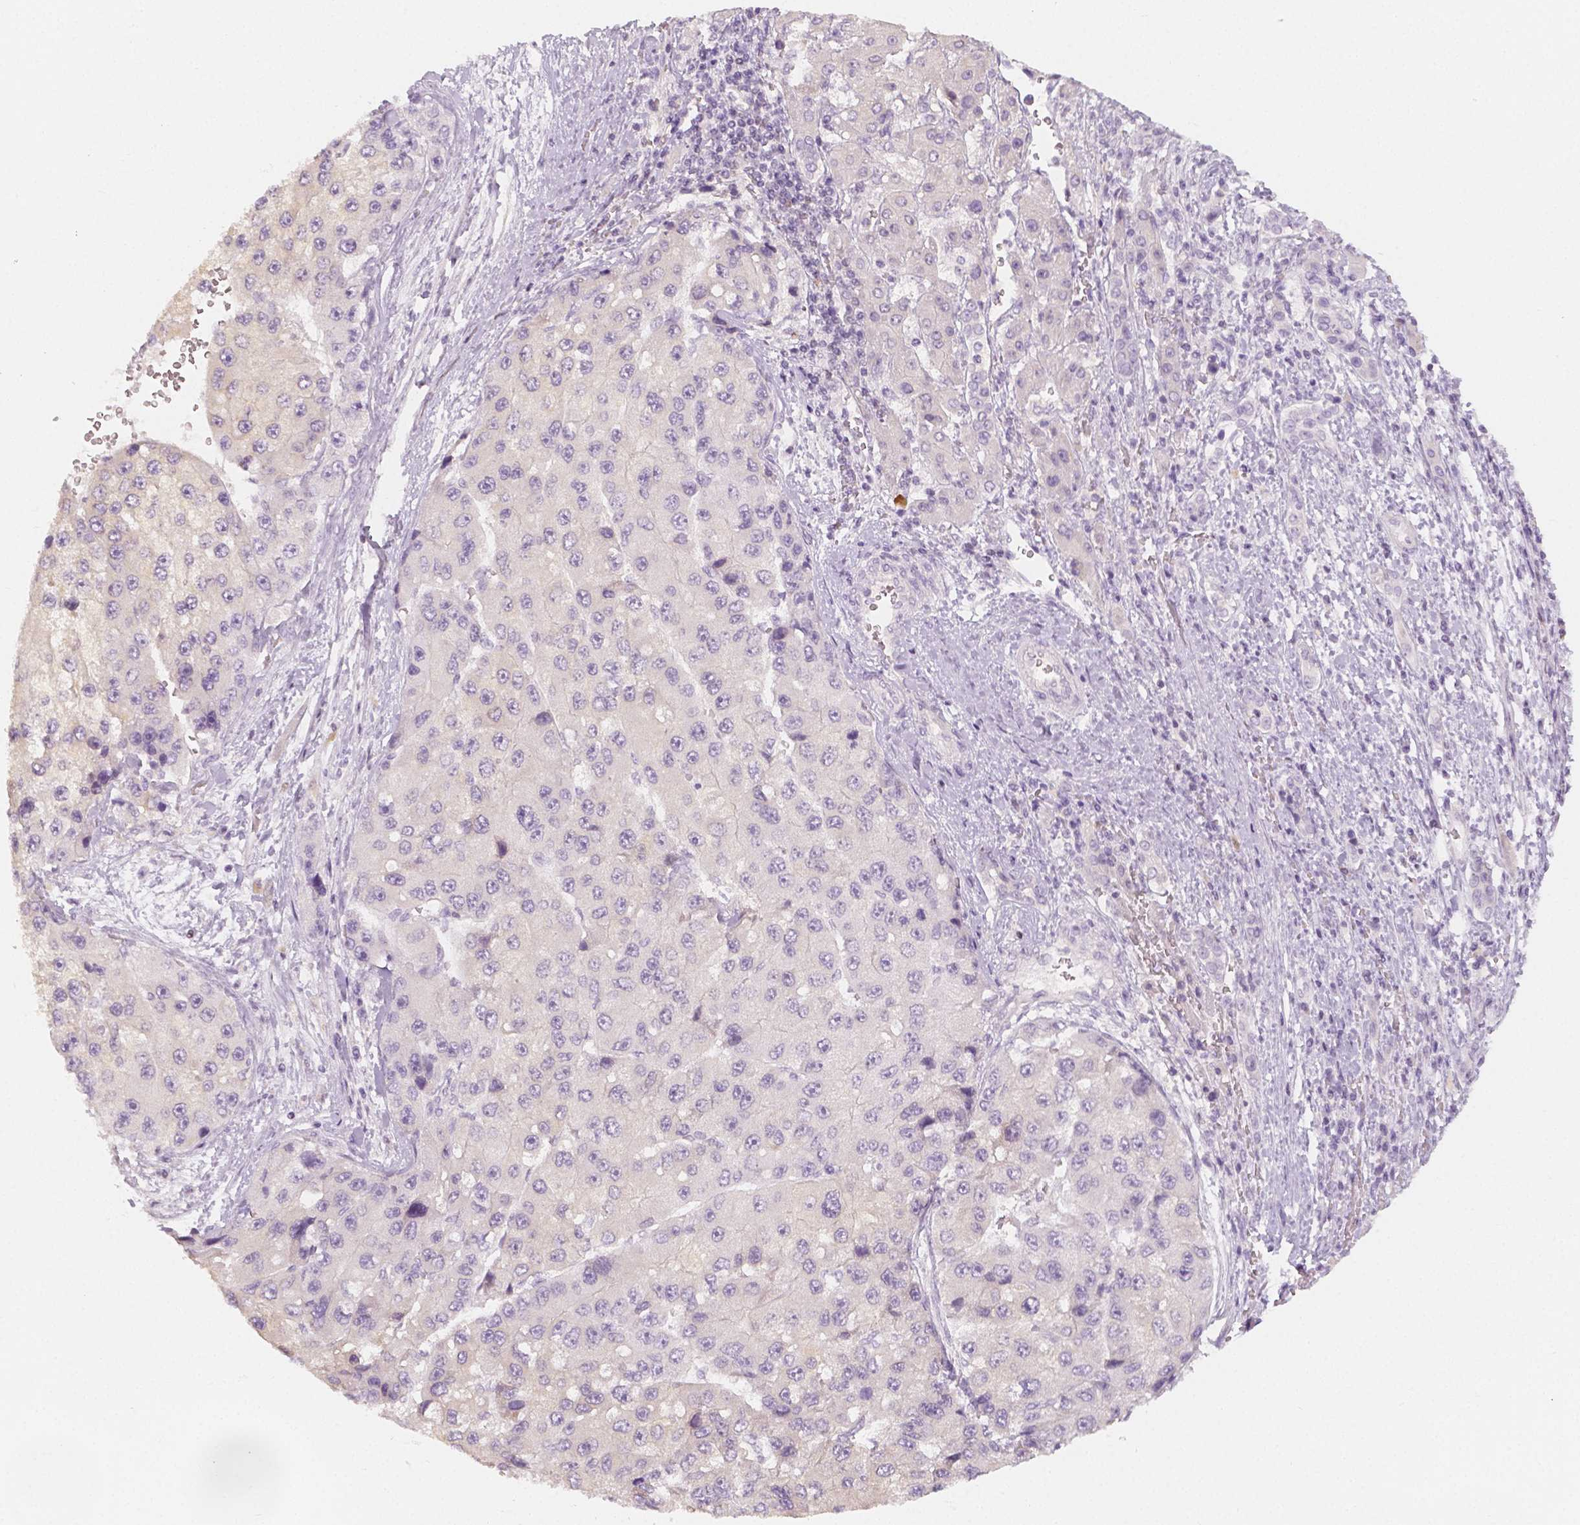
{"staining": {"intensity": "negative", "quantity": "none", "location": "none"}, "tissue": "liver cancer", "cell_type": "Tumor cells", "image_type": "cancer", "snomed": [{"axis": "morphology", "description": "Carcinoma, Hepatocellular, NOS"}, {"axis": "topography", "description": "Liver"}], "caption": "Immunohistochemistry image of human hepatocellular carcinoma (liver) stained for a protein (brown), which displays no positivity in tumor cells.", "gene": "BATF", "patient": {"sex": "female", "age": 73}}